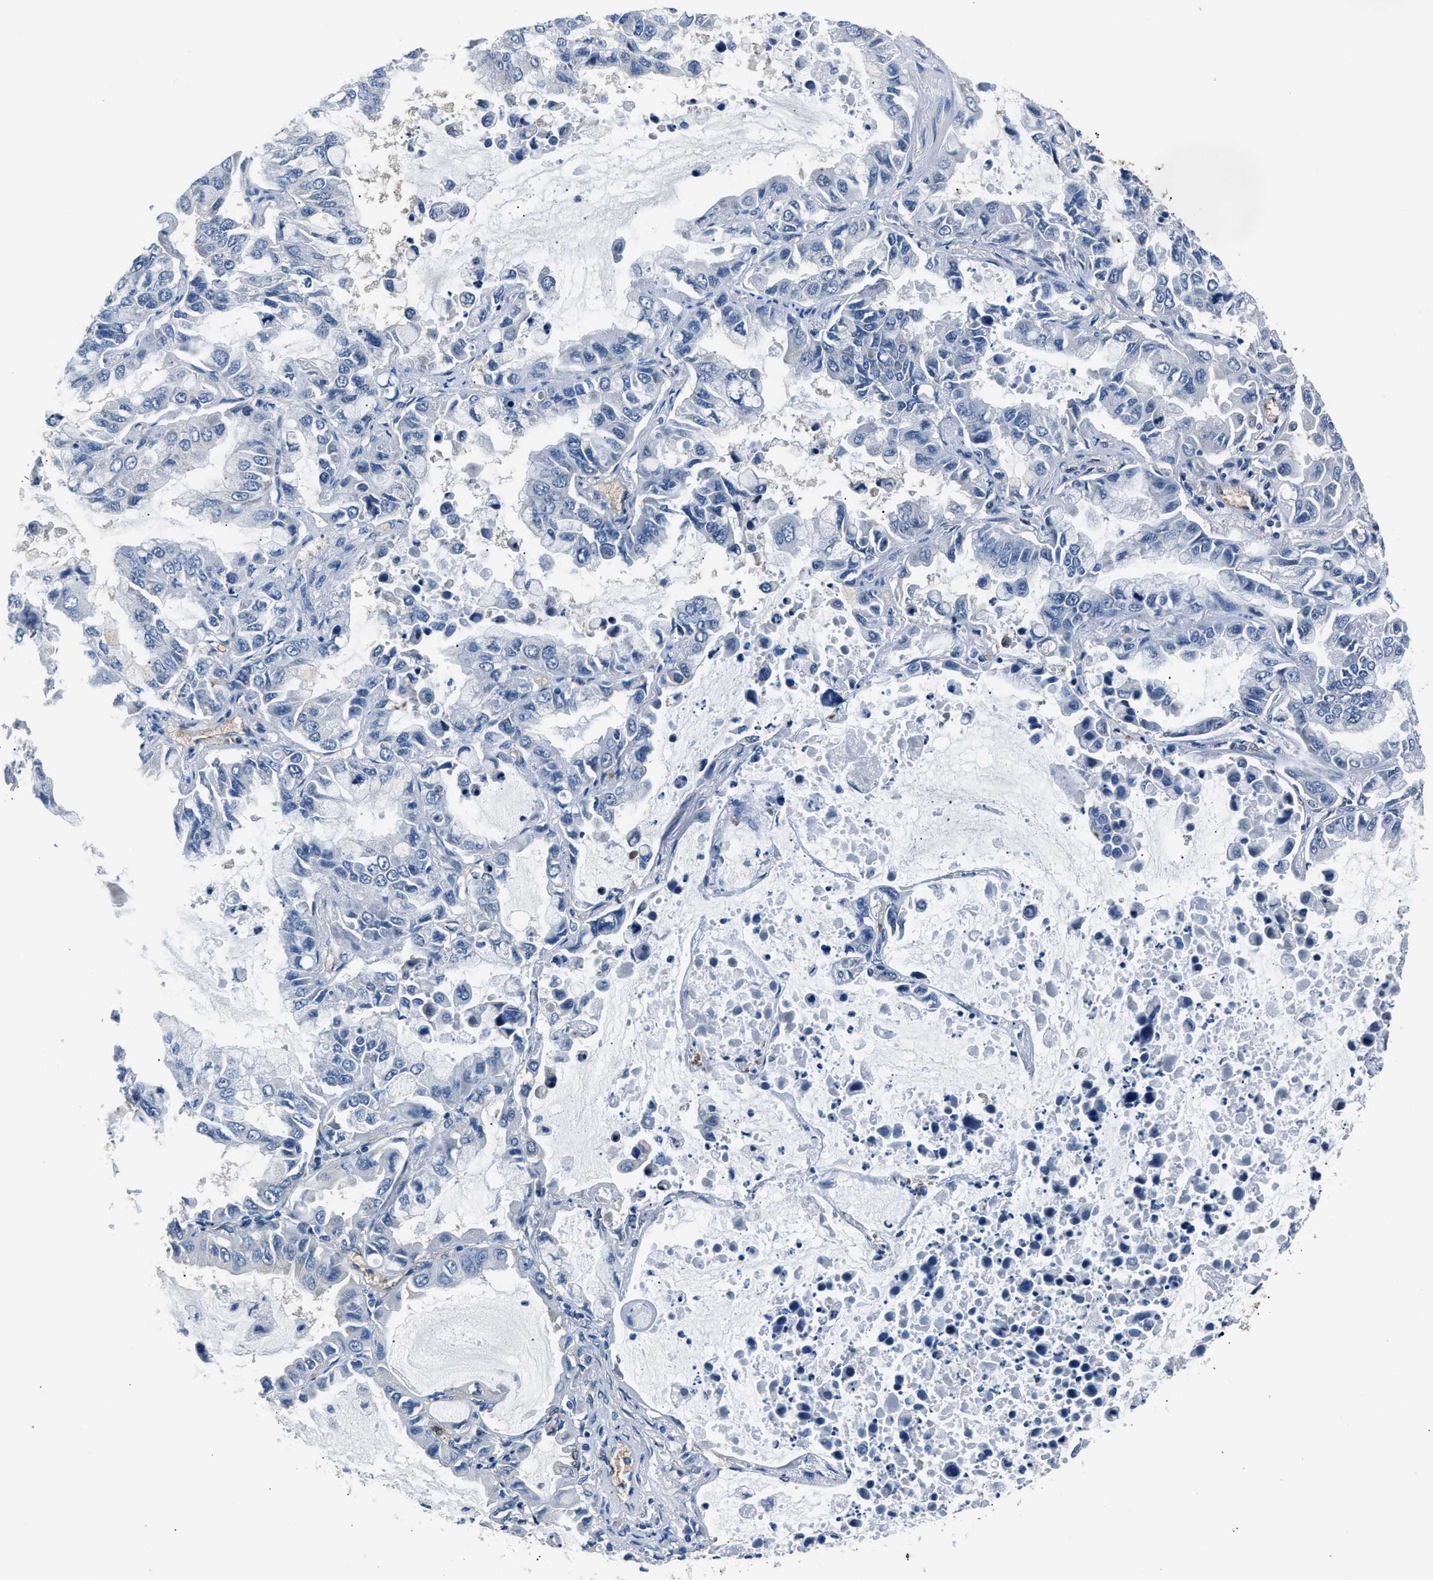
{"staining": {"intensity": "negative", "quantity": "none", "location": "none"}, "tissue": "lung cancer", "cell_type": "Tumor cells", "image_type": "cancer", "snomed": [{"axis": "morphology", "description": "Adenocarcinoma, NOS"}, {"axis": "topography", "description": "Lung"}], "caption": "Immunohistochemical staining of adenocarcinoma (lung) reveals no significant expression in tumor cells.", "gene": "PPA1", "patient": {"sex": "male", "age": 64}}